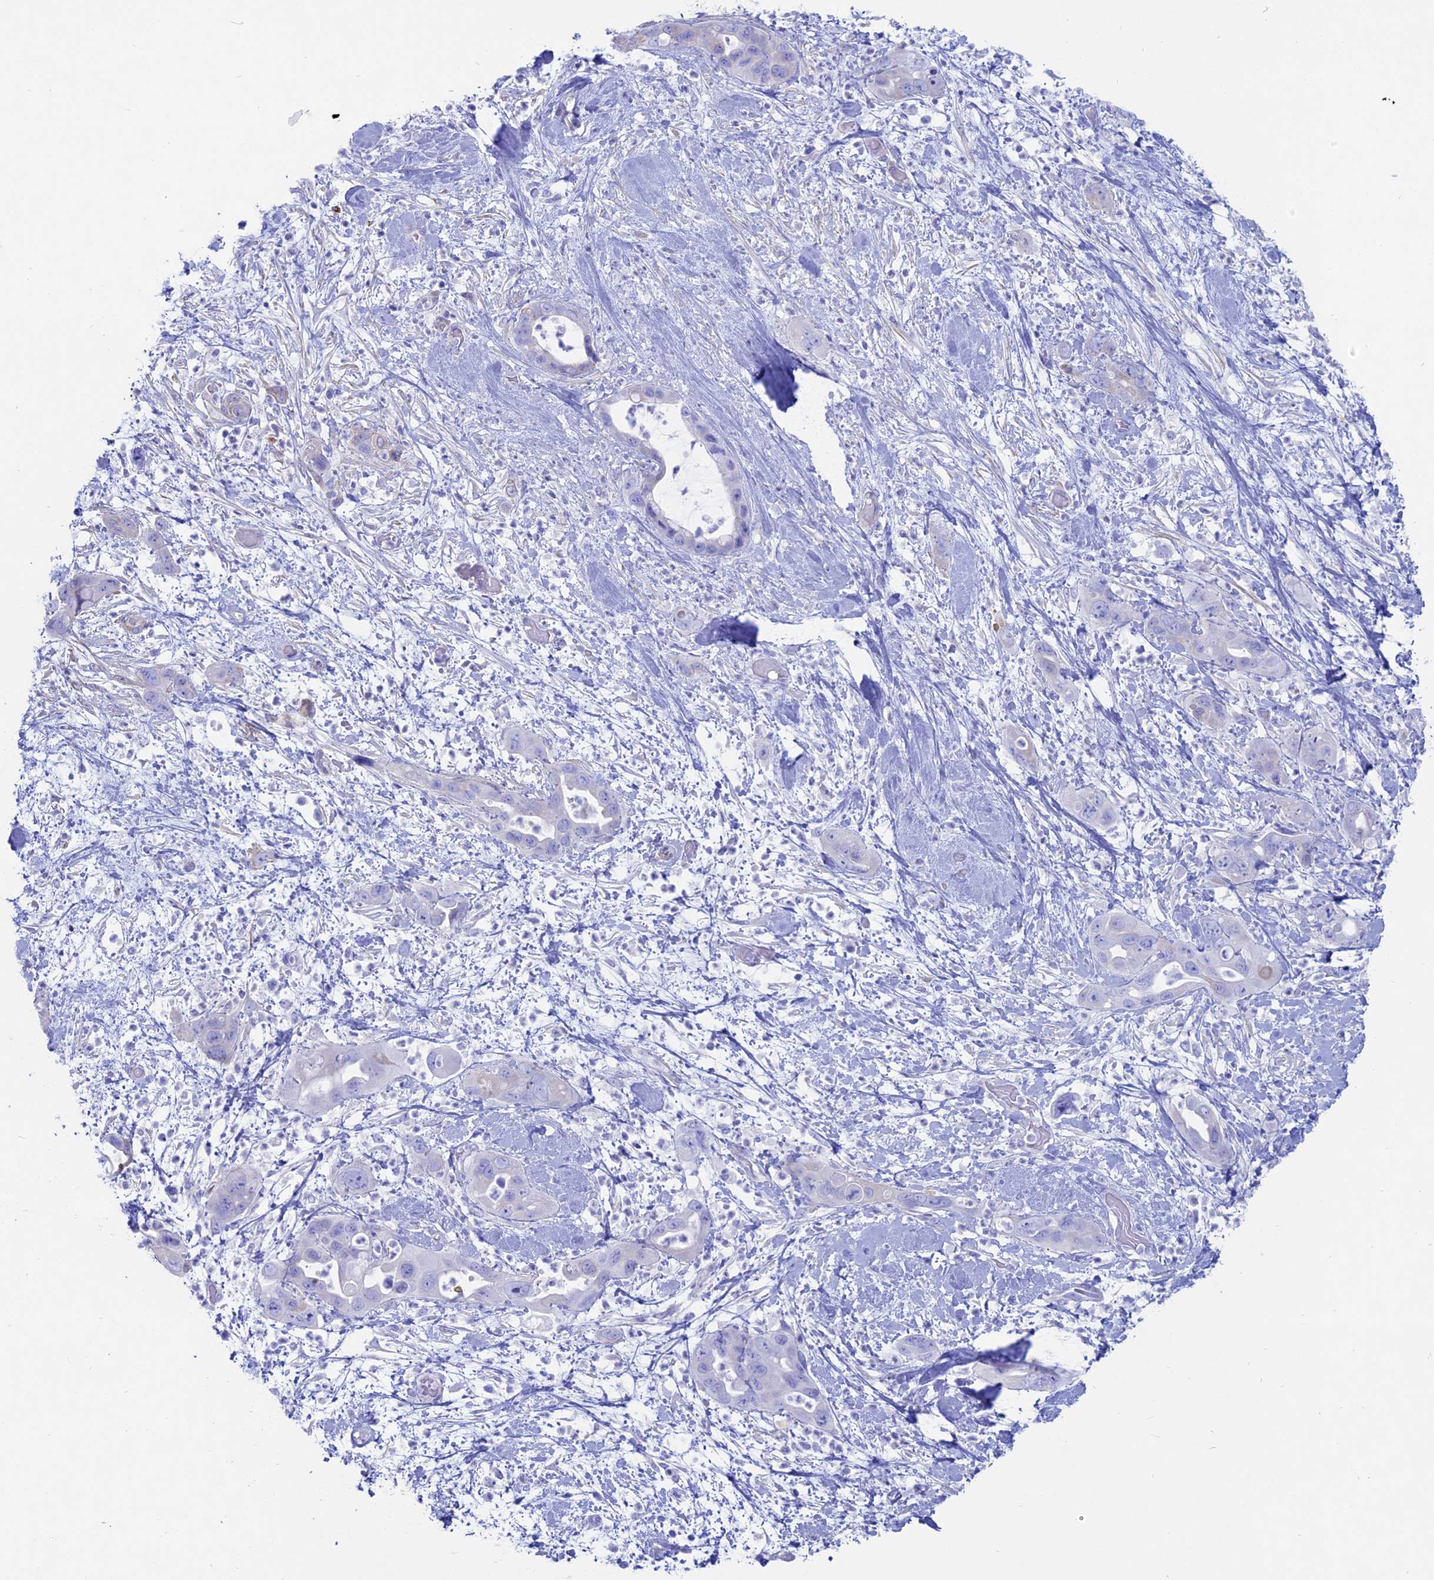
{"staining": {"intensity": "negative", "quantity": "none", "location": "none"}, "tissue": "pancreatic cancer", "cell_type": "Tumor cells", "image_type": "cancer", "snomed": [{"axis": "morphology", "description": "Adenocarcinoma, NOS"}, {"axis": "topography", "description": "Pancreas"}], "caption": "This is an immunohistochemistry (IHC) photomicrograph of adenocarcinoma (pancreatic). There is no expression in tumor cells.", "gene": "OR2AE1", "patient": {"sex": "female", "age": 71}}